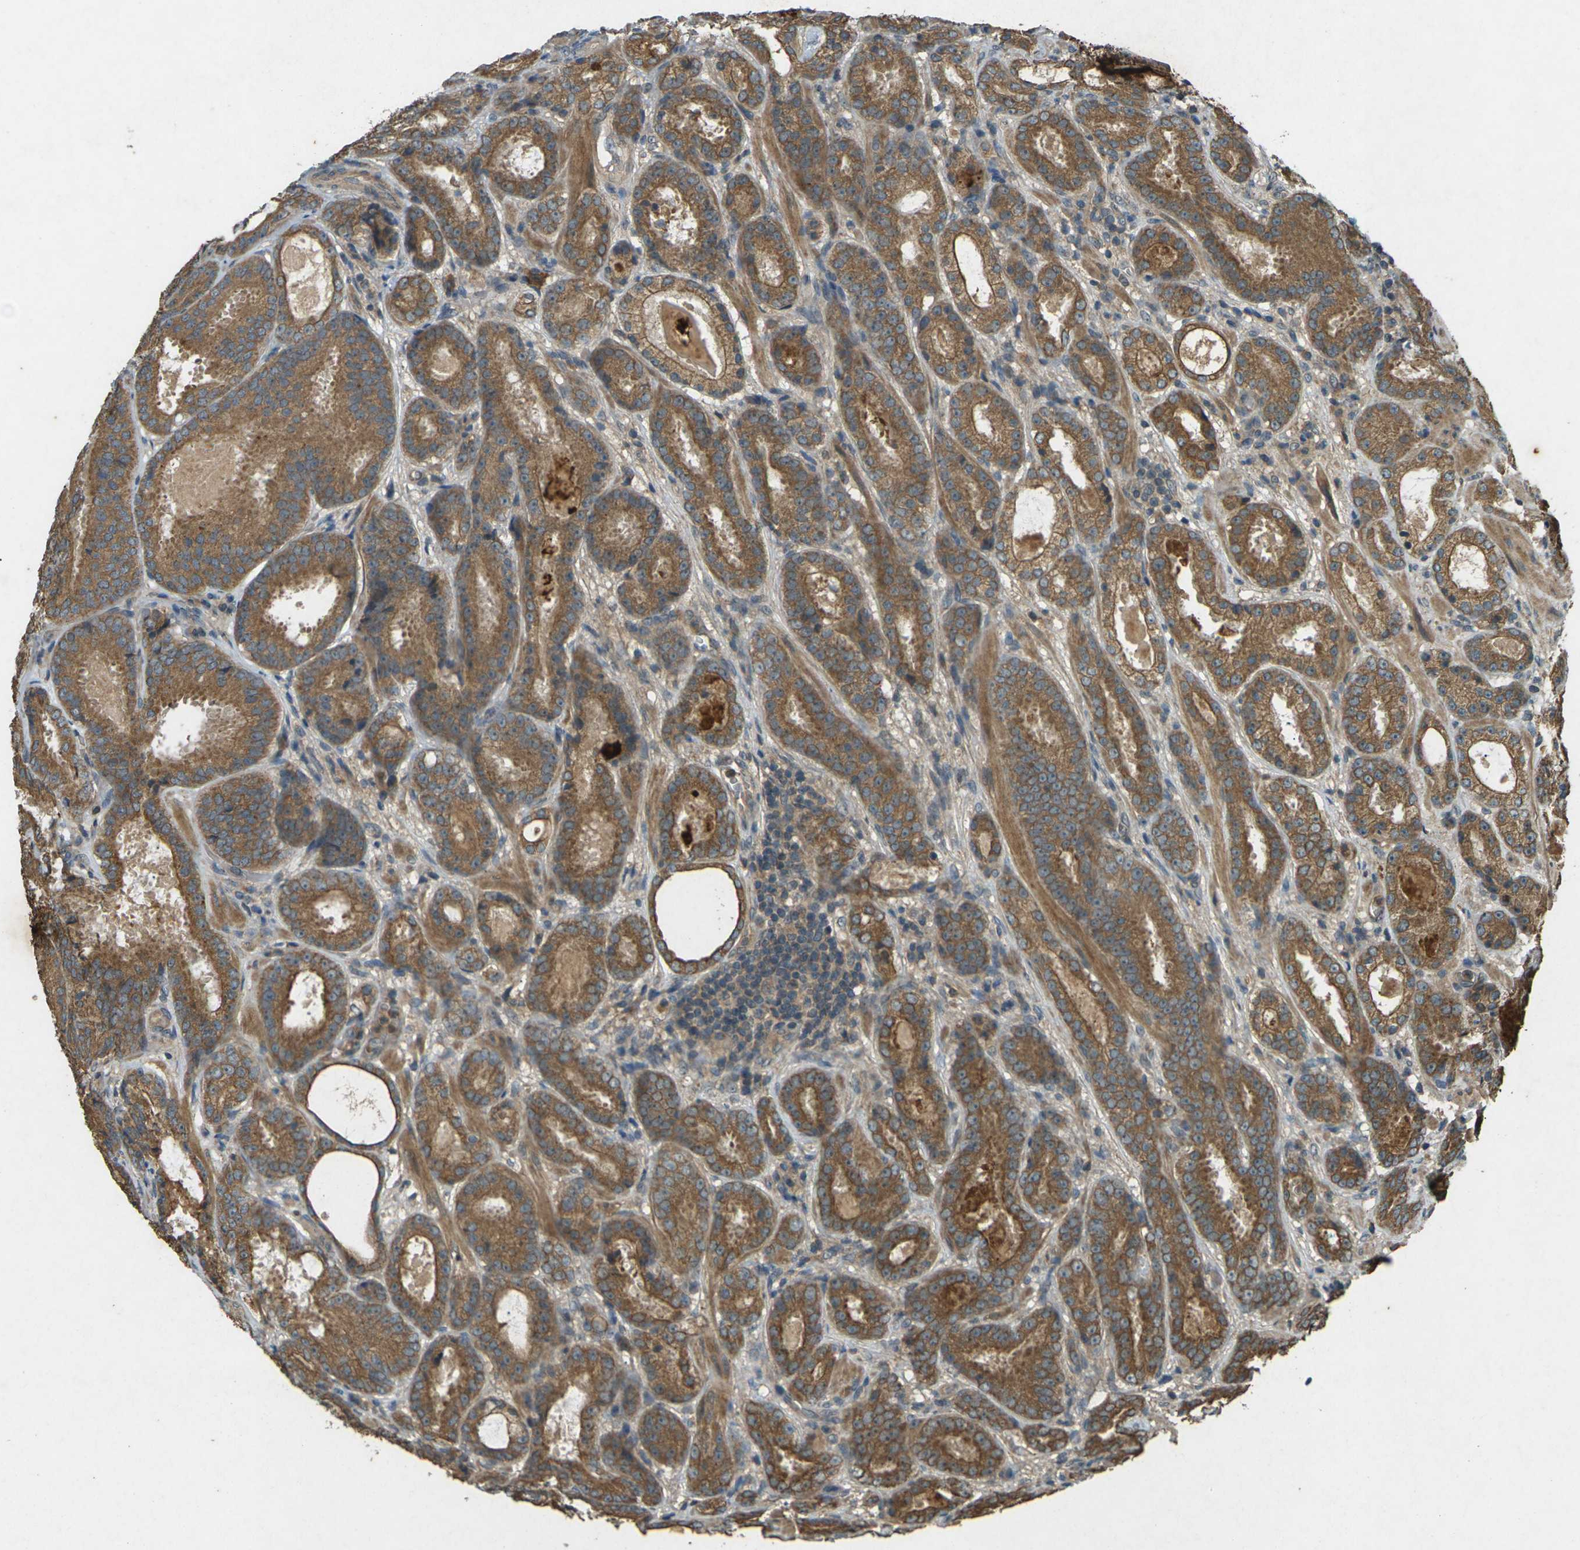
{"staining": {"intensity": "moderate", "quantity": ">75%", "location": "cytoplasmic/membranous"}, "tissue": "prostate cancer", "cell_type": "Tumor cells", "image_type": "cancer", "snomed": [{"axis": "morphology", "description": "Adenocarcinoma, Low grade"}, {"axis": "topography", "description": "Prostate"}], "caption": "A medium amount of moderate cytoplasmic/membranous positivity is present in approximately >75% of tumor cells in prostate cancer (adenocarcinoma (low-grade)) tissue.", "gene": "TAP1", "patient": {"sex": "male", "age": 69}}